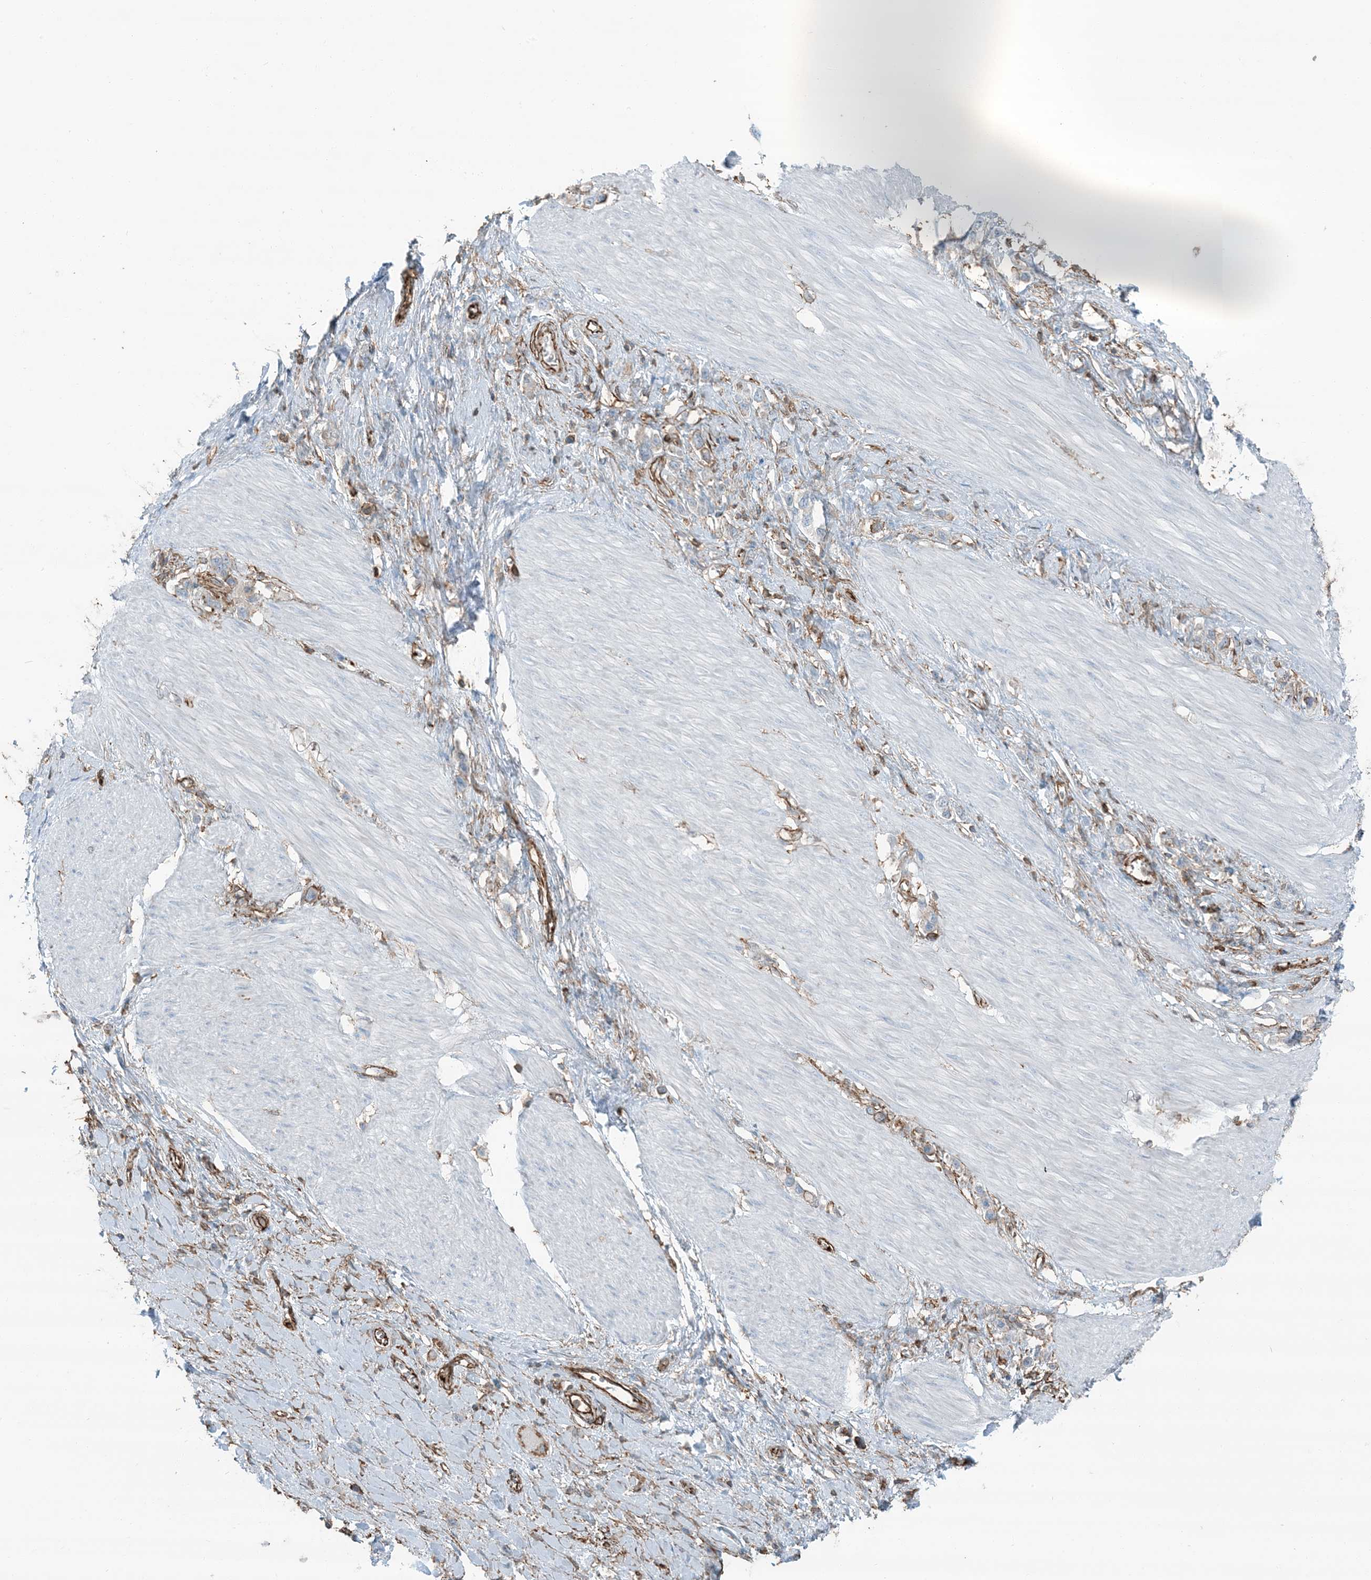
{"staining": {"intensity": "negative", "quantity": "none", "location": "none"}, "tissue": "stomach cancer", "cell_type": "Tumor cells", "image_type": "cancer", "snomed": [{"axis": "morphology", "description": "Adenocarcinoma, NOS"}, {"axis": "topography", "description": "Stomach"}], "caption": "Tumor cells are negative for protein expression in human adenocarcinoma (stomach). (DAB (3,3'-diaminobenzidine) IHC, high magnification).", "gene": "APOBEC3C", "patient": {"sex": "female", "age": 65}}